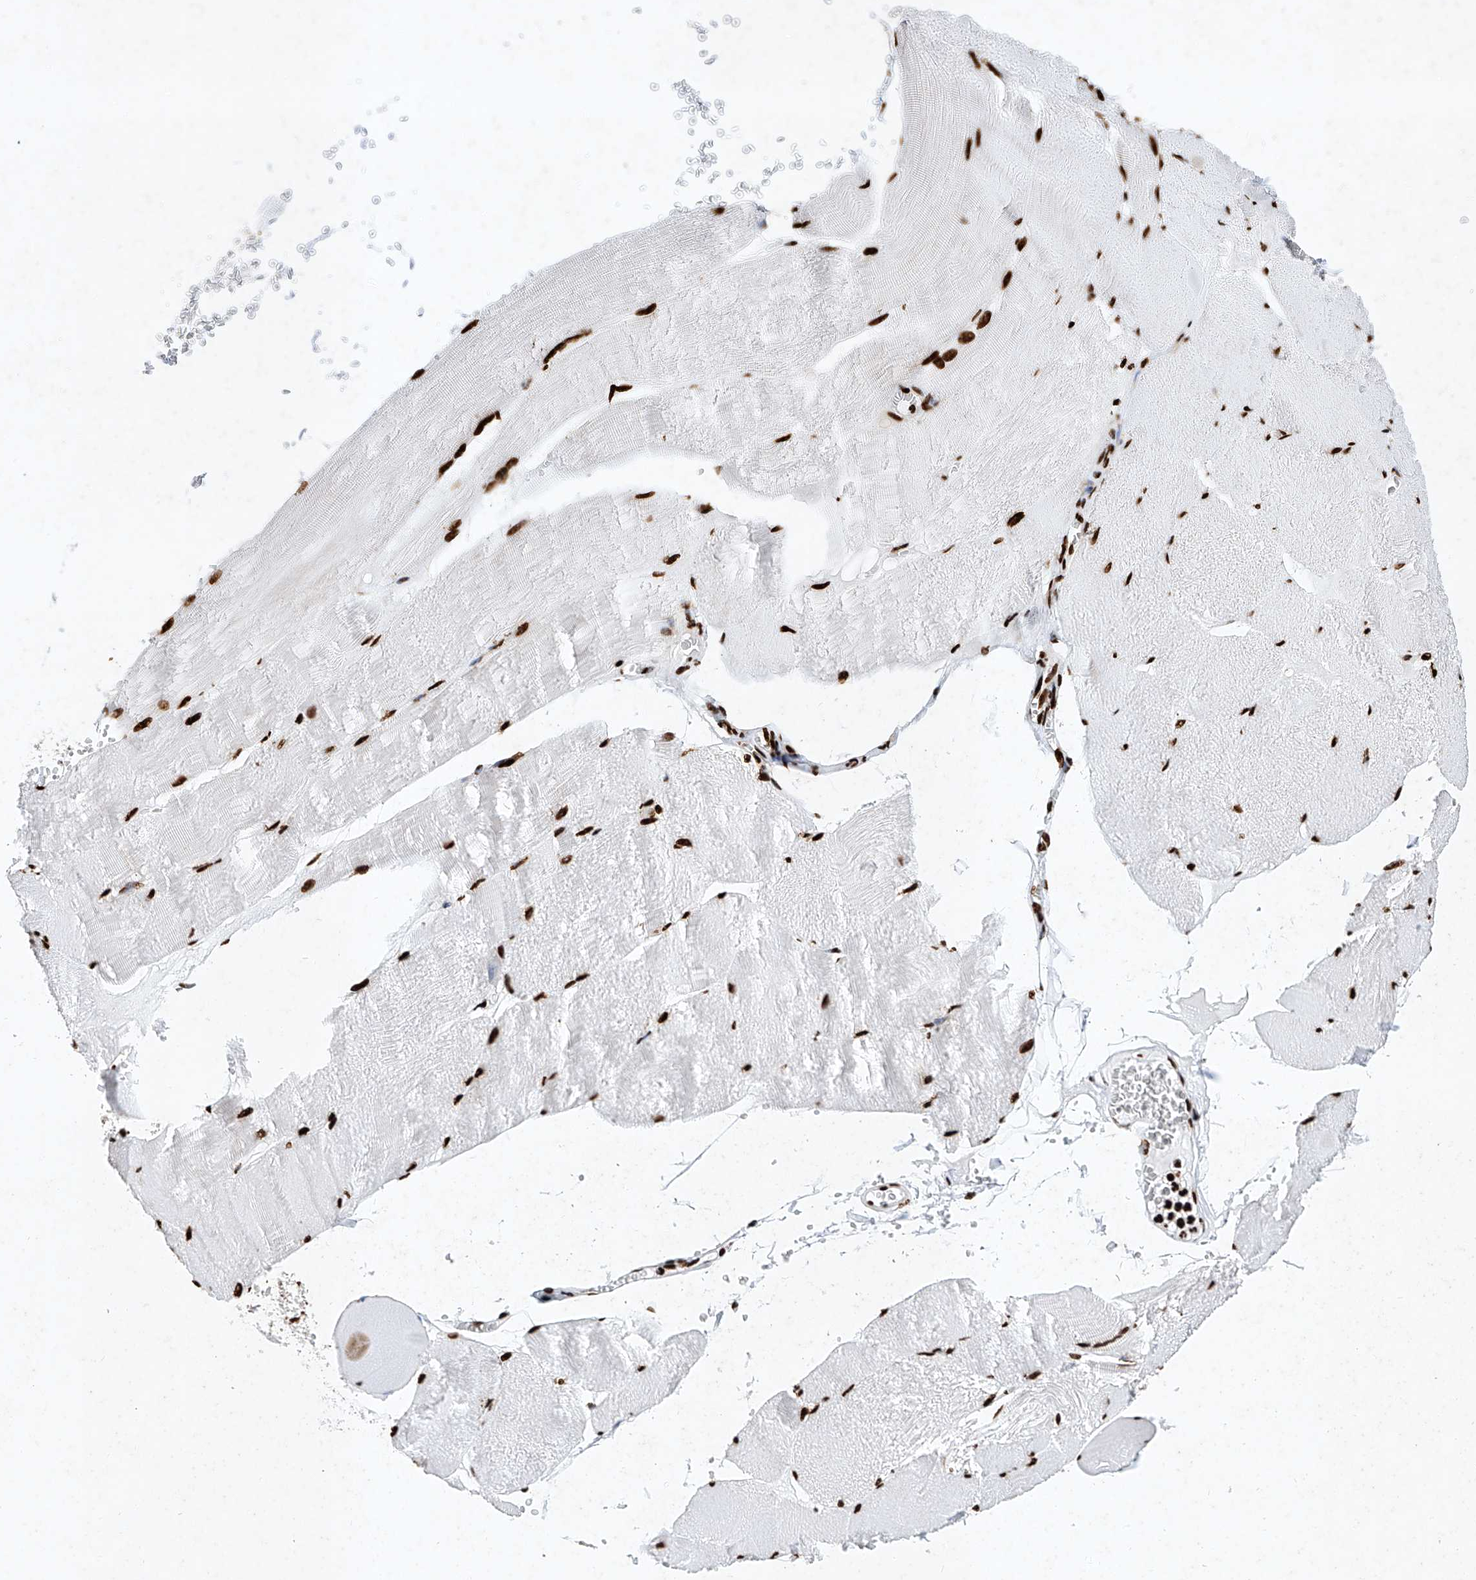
{"staining": {"intensity": "strong", "quantity": ">75%", "location": "nuclear"}, "tissue": "skeletal muscle", "cell_type": "Myocytes", "image_type": "normal", "snomed": [{"axis": "morphology", "description": "Normal tissue, NOS"}, {"axis": "morphology", "description": "Basal cell carcinoma"}, {"axis": "topography", "description": "Skeletal muscle"}], "caption": "DAB (3,3'-diaminobenzidine) immunohistochemical staining of benign human skeletal muscle exhibits strong nuclear protein expression in about >75% of myocytes. (DAB IHC with brightfield microscopy, high magnification).", "gene": "SRSF6", "patient": {"sex": "female", "age": 64}}